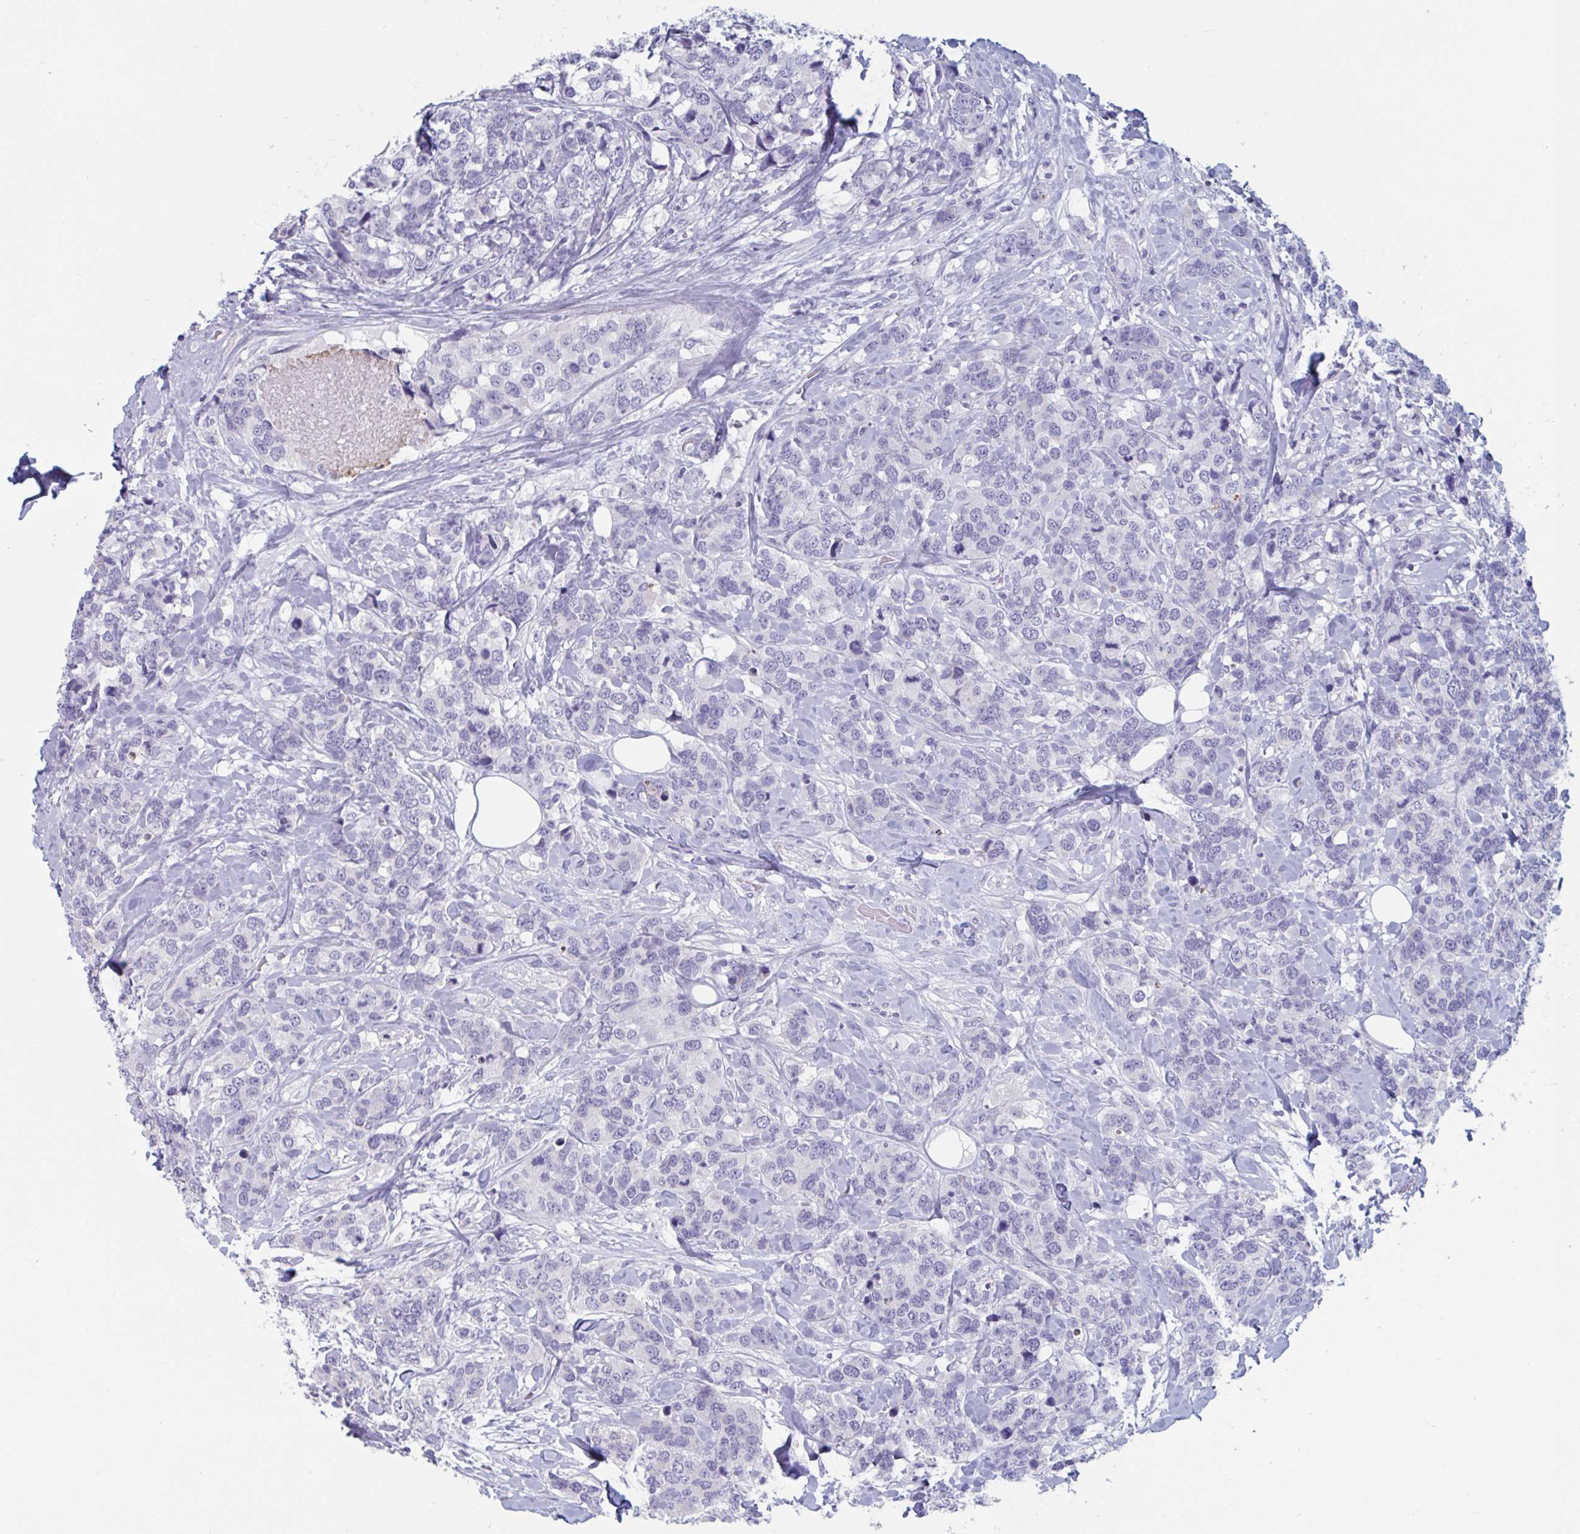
{"staining": {"intensity": "negative", "quantity": "none", "location": "none"}, "tissue": "breast cancer", "cell_type": "Tumor cells", "image_type": "cancer", "snomed": [{"axis": "morphology", "description": "Lobular carcinoma"}, {"axis": "topography", "description": "Breast"}], "caption": "Tumor cells are negative for protein expression in human breast cancer.", "gene": "NDUFC2", "patient": {"sex": "female", "age": 59}}